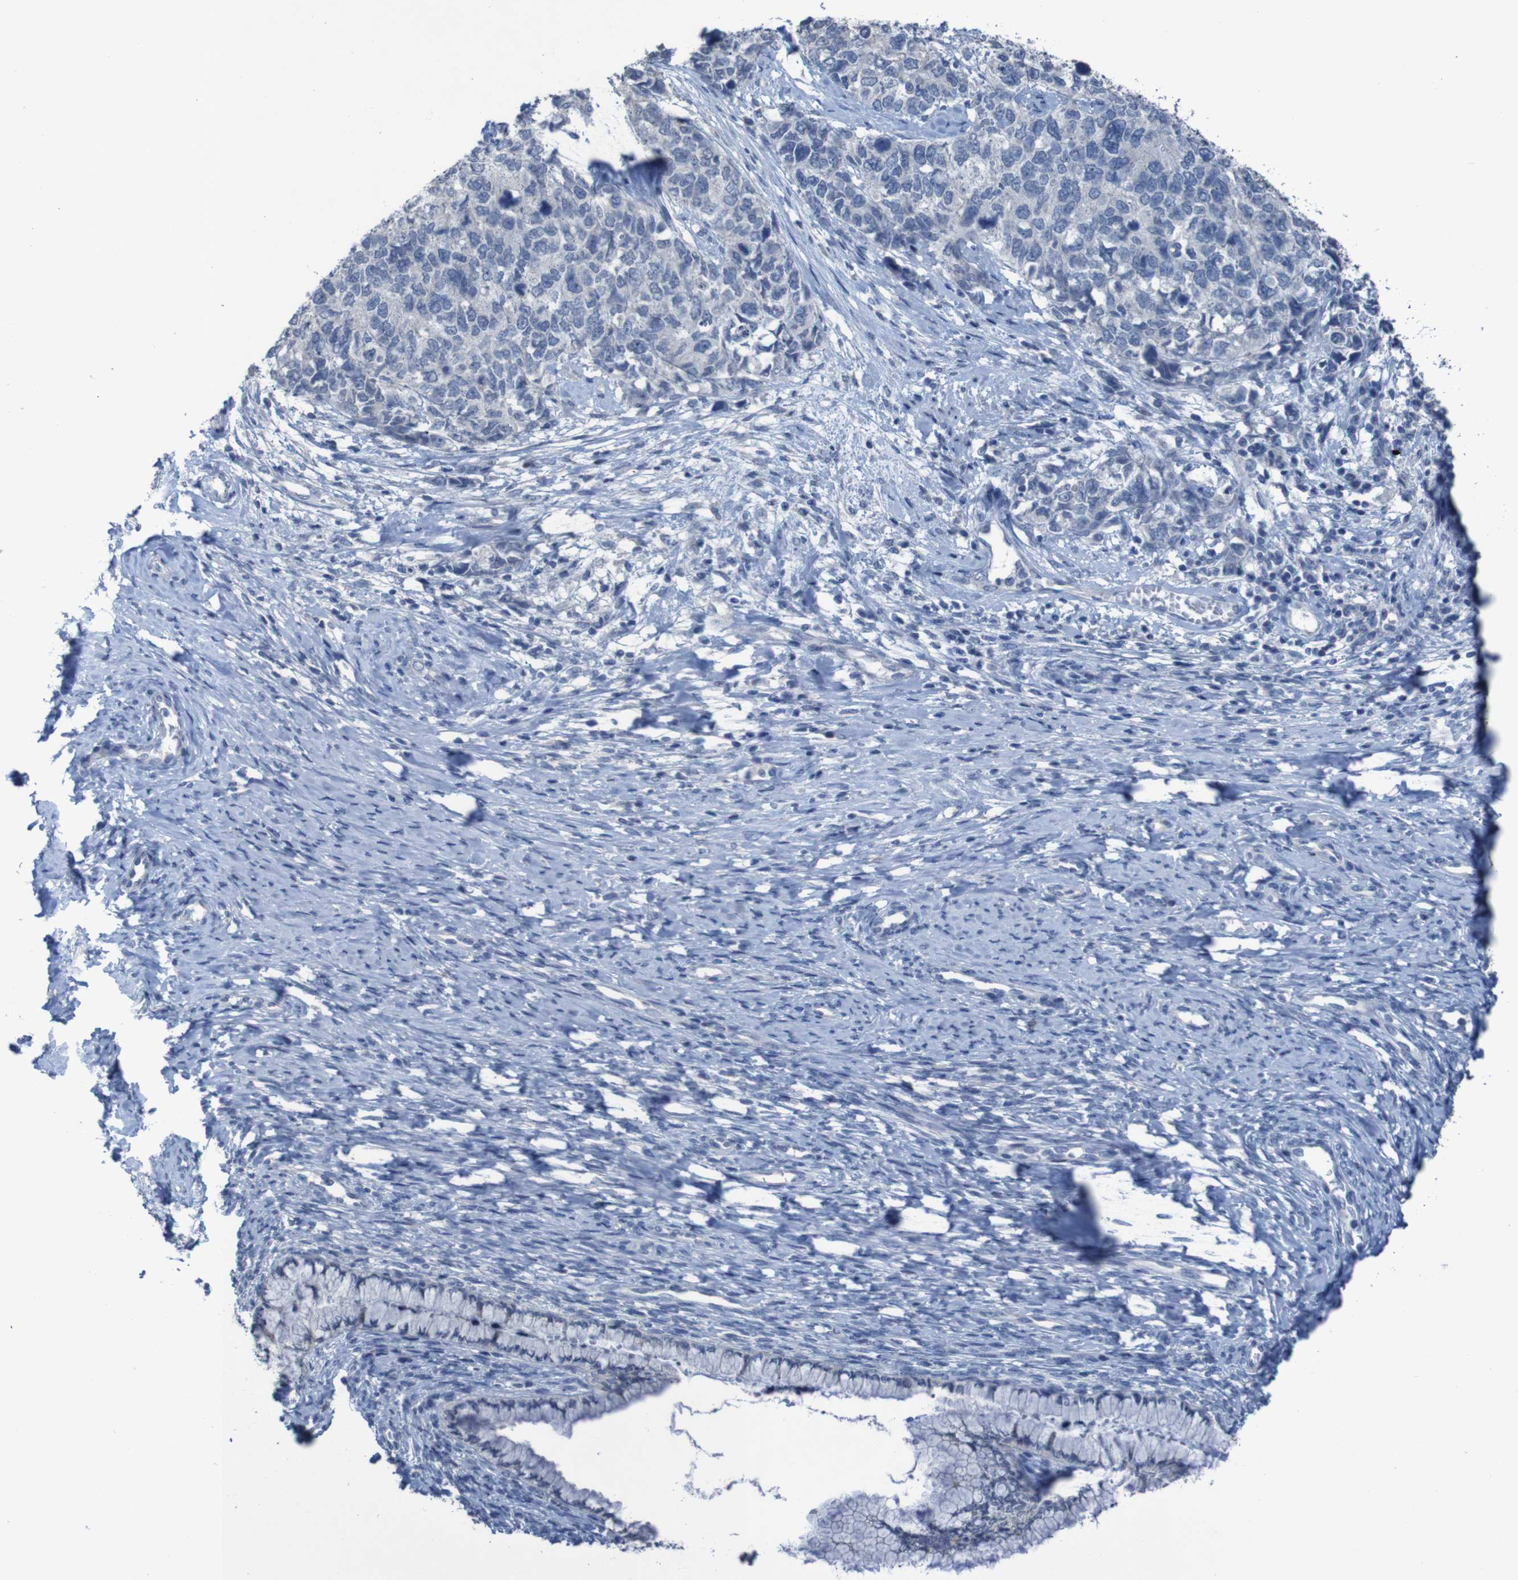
{"staining": {"intensity": "negative", "quantity": "none", "location": "none"}, "tissue": "cervical cancer", "cell_type": "Tumor cells", "image_type": "cancer", "snomed": [{"axis": "morphology", "description": "Squamous cell carcinoma, NOS"}, {"axis": "topography", "description": "Cervix"}], "caption": "Tumor cells are negative for brown protein staining in squamous cell carcinoma (cervical).", "gene": "CLDN18", "patient": {"sex": "female", "age": 63}}